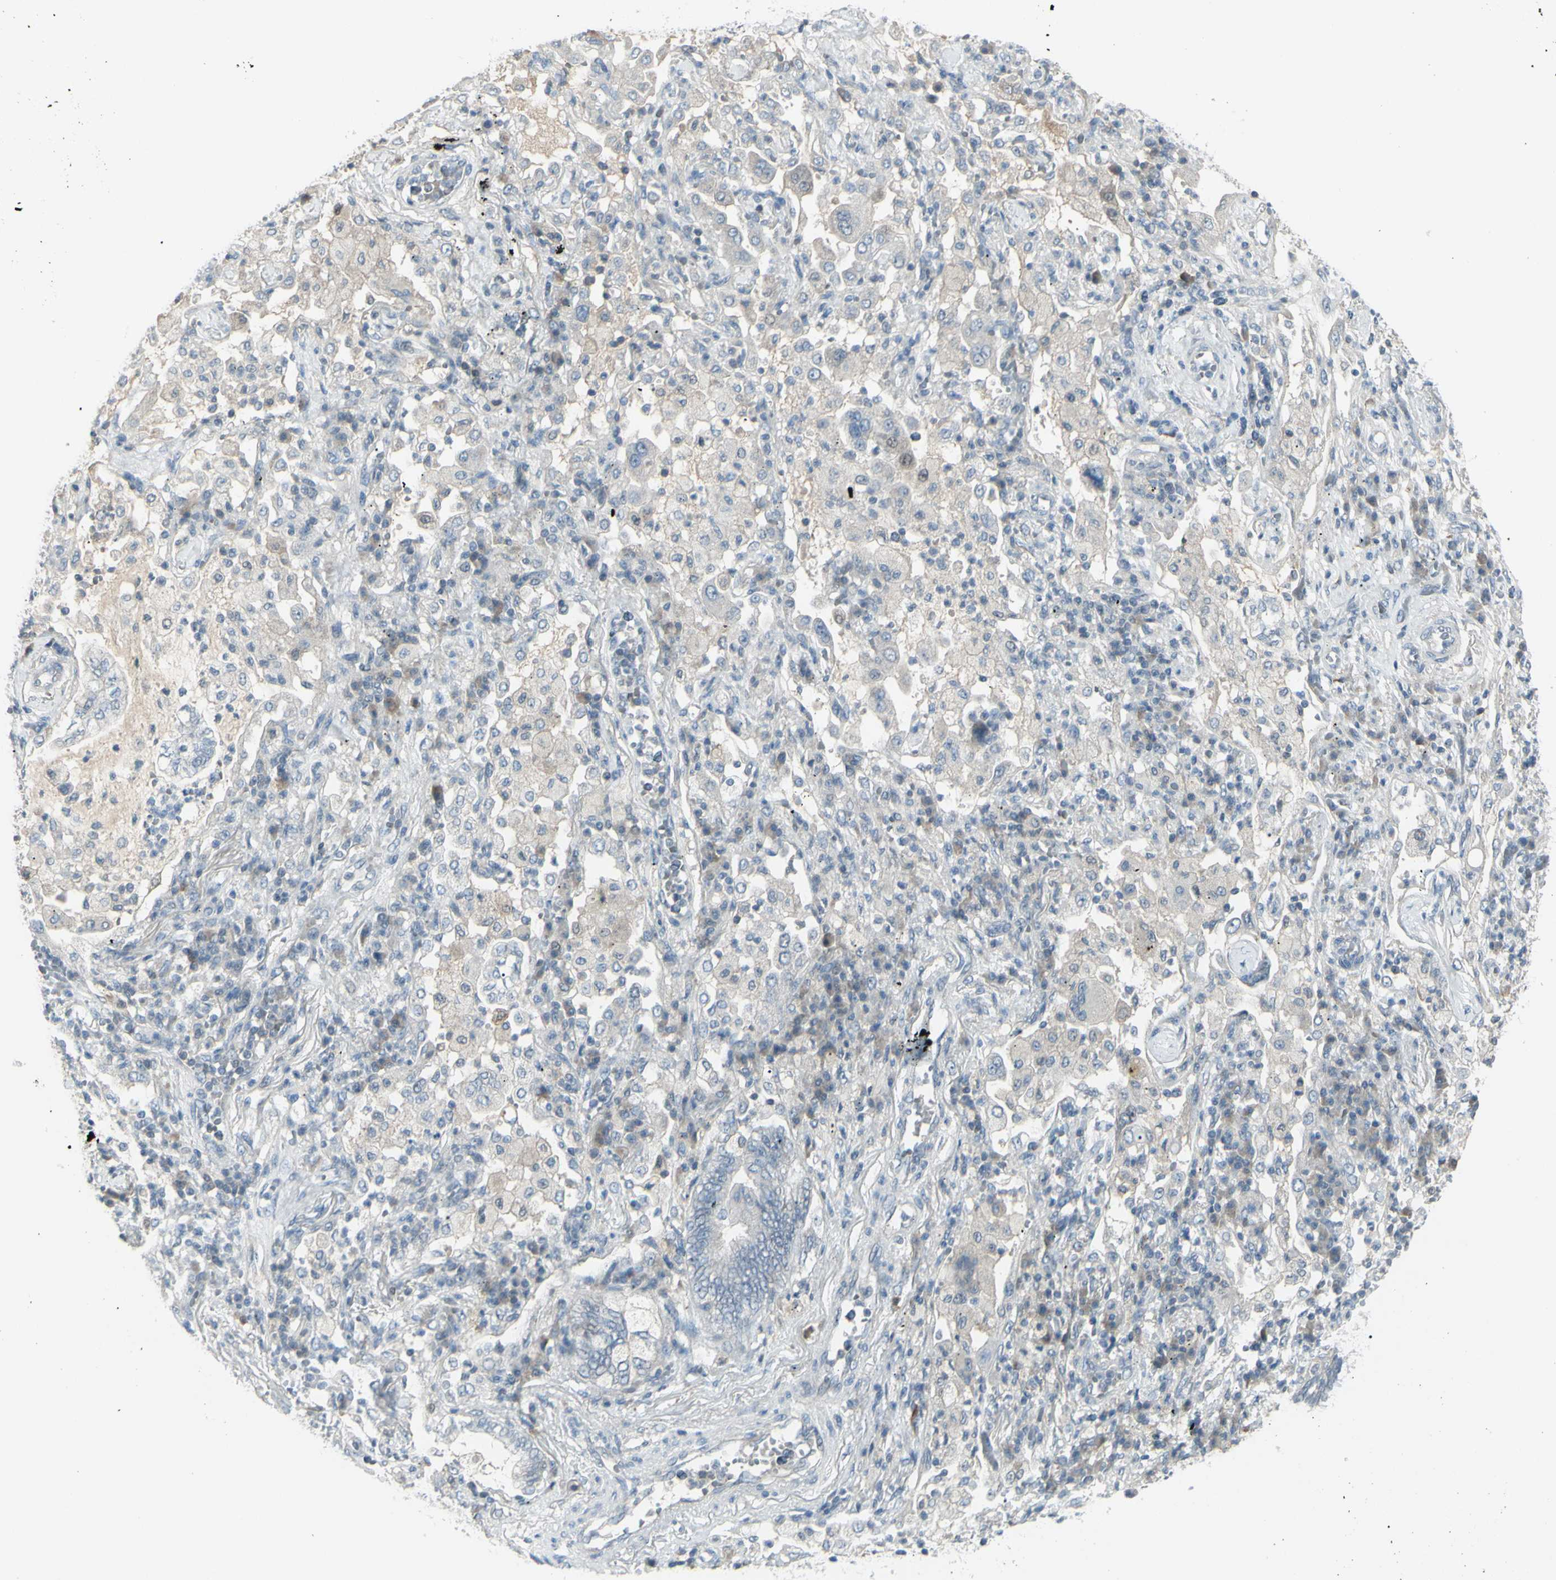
{"staining": {"intensity": "weak", "quantity": "25%-75%", "location": "cytoplasmic/membranous"}, "tissue": "lung cancer", "cell_type": "Tumor cells", "image_type": "cancer", "snomed": [{"axis": "morphology", "description": "Normal tissue, NOS"}, {"axis": "morphology", "description": "Adenocarcinoma, NOS"}, {"axis": "topography", "description": "Bronchus"}, {"axis": "topography", "description": "Lung"}], "caption": "Lung adenocarcinoma tissue reveals weak cytoplasmic/membranous staining in approximately 25%-75% of tumor cells, visualized by immunohistochemistry.", "gene": "SH3GL2", "patient": {"sex": "female", "age": 70}}